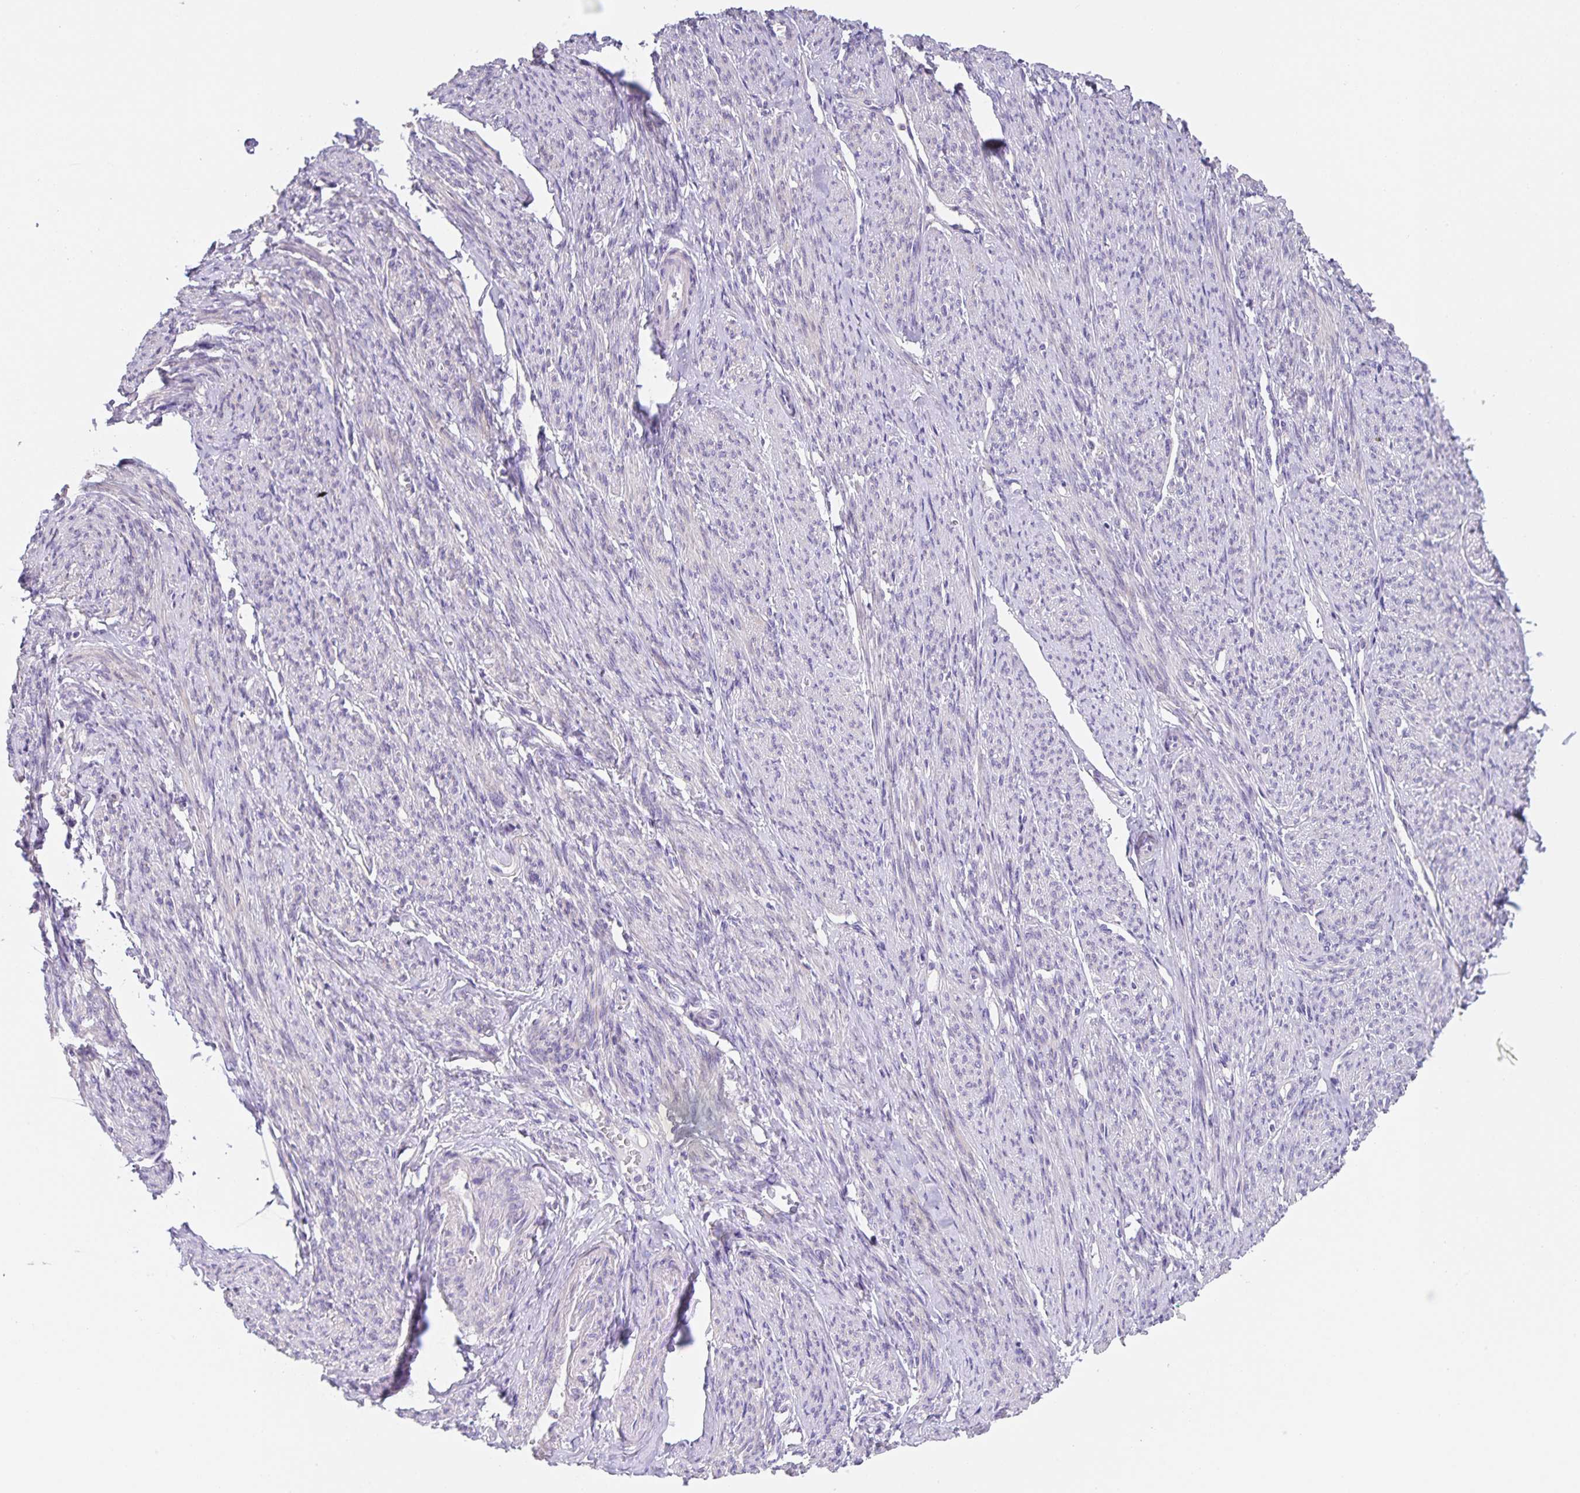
{"staining": {"intensity": "weak", "quantity": "<25%", "location": "cytoplasmic/membranous"}, "tissue": "smooth muscle", "cell_type": "Smooth muscle cells", "image_type": "normal", "snomed": [{"axis": "morphology", "description": "Normal tissue, NOS"}, {"axis": "topography", "description": "Smooth muscle"}], "caption": "This histopathology image is of unremarkable smooth muscle stained with immunohistochemistry (IHC) to label a protein in brown with the nuclei are counter-stained blue. There is no expression in smooth muscle cells.", "gene": "PRR36", "patient": {"sex": "female", "age": 65}}